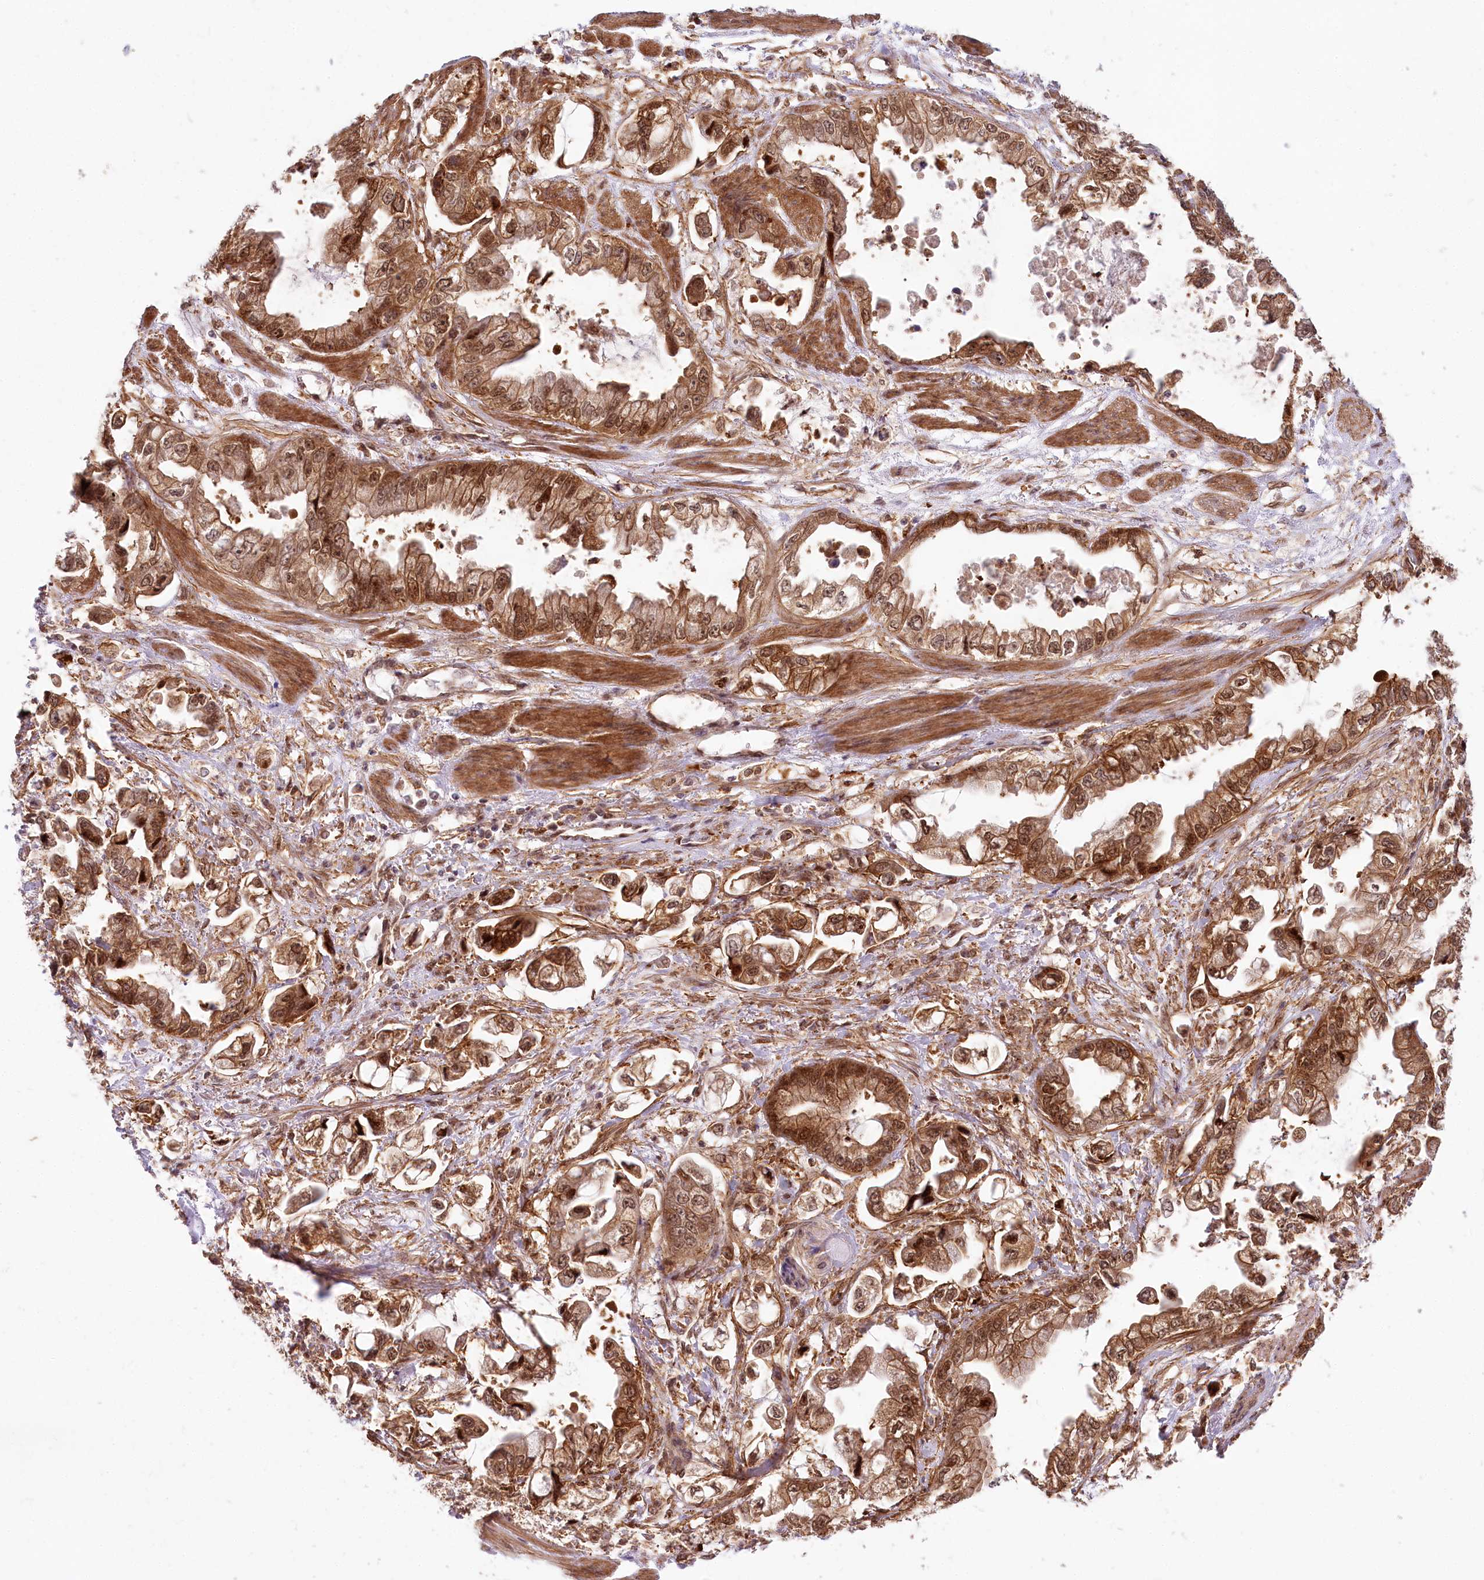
{"staining": {"intensity": "moderate", "quantity": ">75%", "location": "cytoplasmic/membranous,nuclear"}, "tissue": "stomach cancer", "cell_type": "Tumor cells", "image_type": "cancer", "snomed": [{"axis": "morphology", "description": "Adenocarcinoma, NOS"}, {"axis": "topography", "description": "Stomach"}], "caption": "Immunohistochemical staining of stomach cancer exhibits medium levels of moderate cytoplasmic/membranous and nuclear staining in approximately >75% of tumor cells.", "gene": "TUBGCP2", "patient": {"sex": "male", "age": 62}}